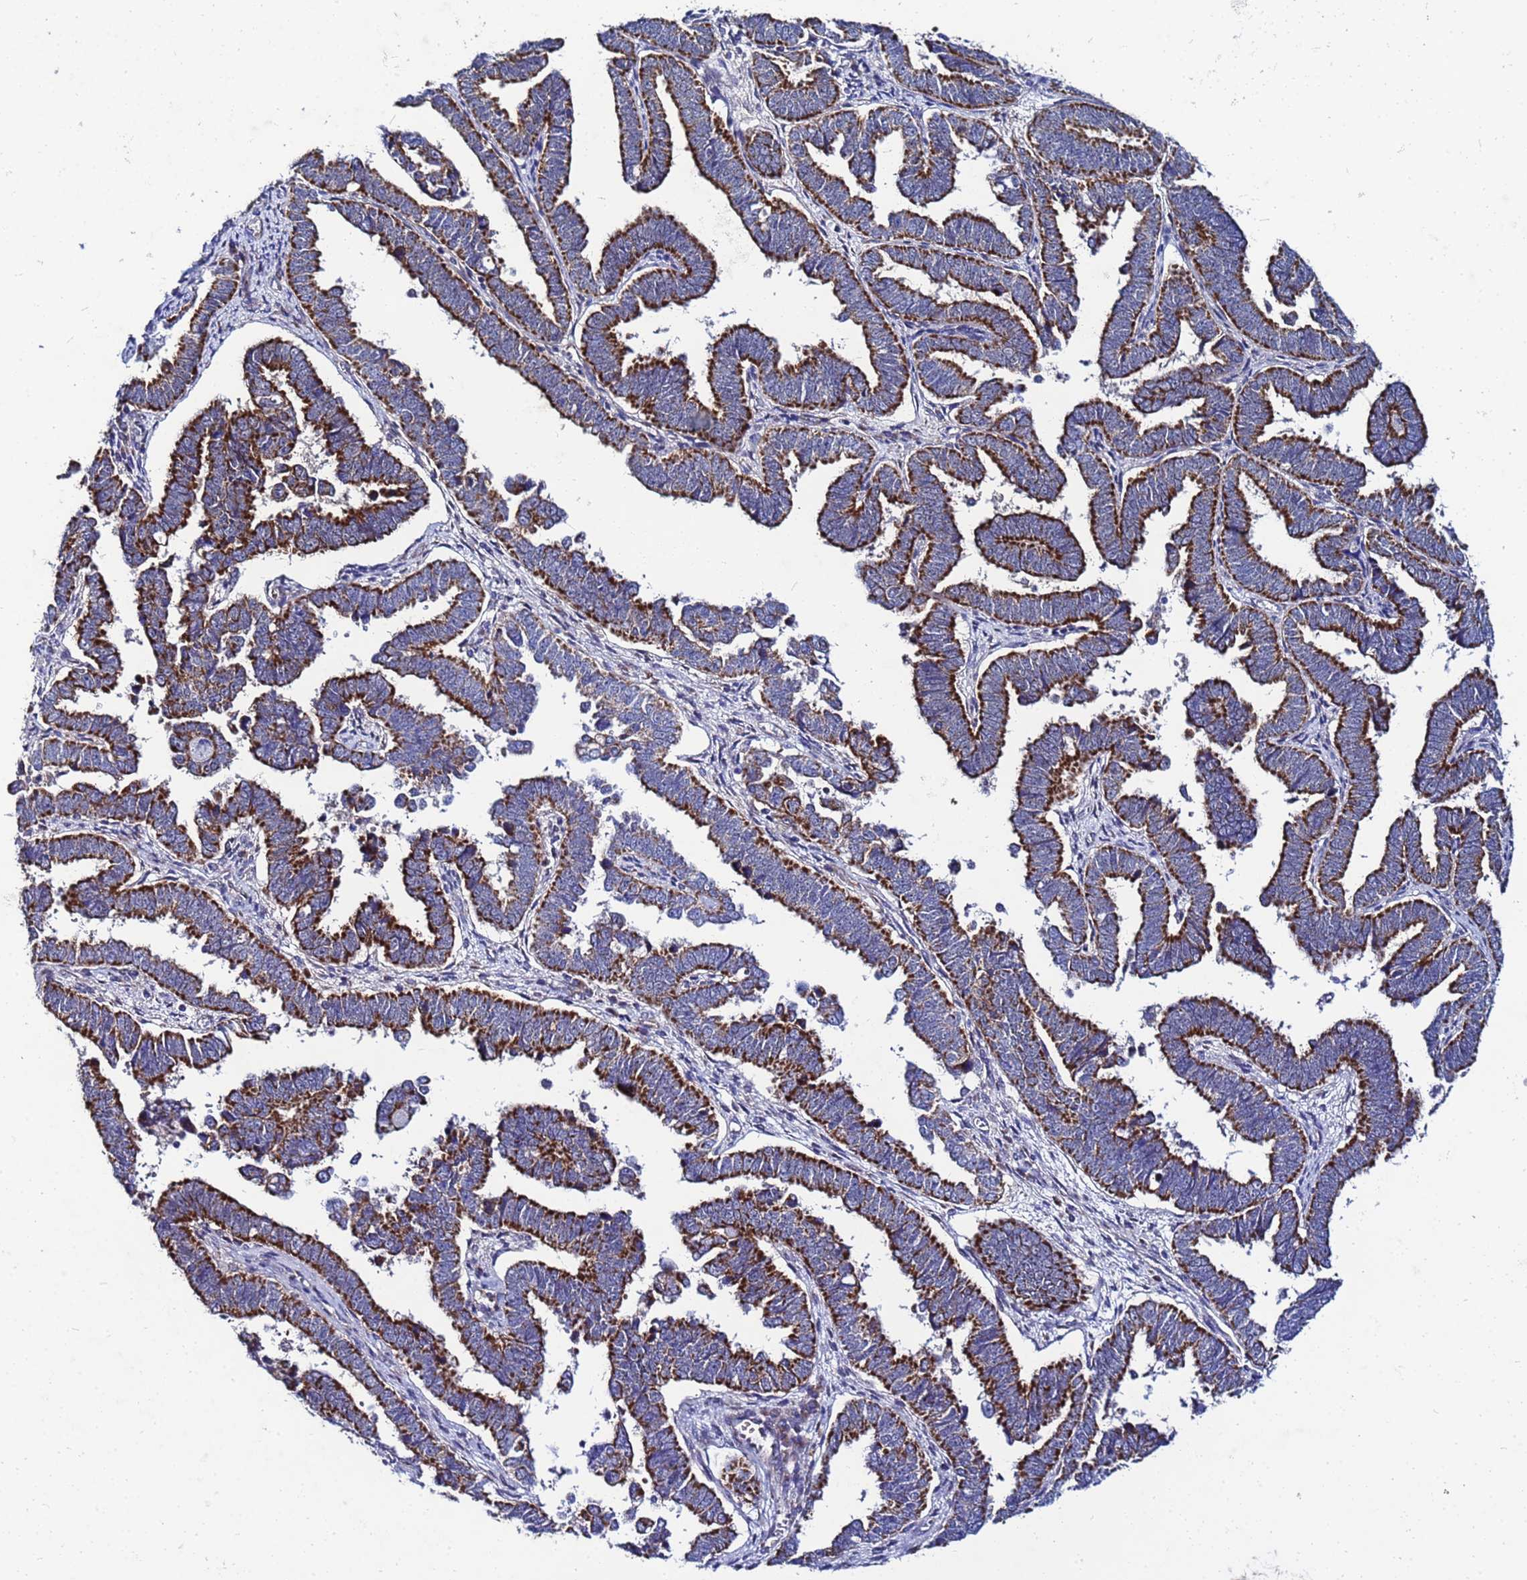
{"staining": {"intensity": "strong", "quantity": ">75%", "location": "cytoplasmic/membranous"}, "tissue": "endometrial cancer", "cell_type": "Tumor cells", "image_type": "cancer", "snomed": [{"axis": "morphology", "description": "Adenocarcinoma, NOS"}, {"axis": "topography", "description": "Endometrium"}], "caption": "Protein positivity by immunohistochemistry (IHC) shows strong cytoplasmic/membranous expression in about >75% of tumor cells in endometrial cancer (adenocarcinoma). (Brightfield microscopy of DAB IHC at high magnification).", "gene": "FAHD2A", "patient": {"sex": "female", "age": 75}}